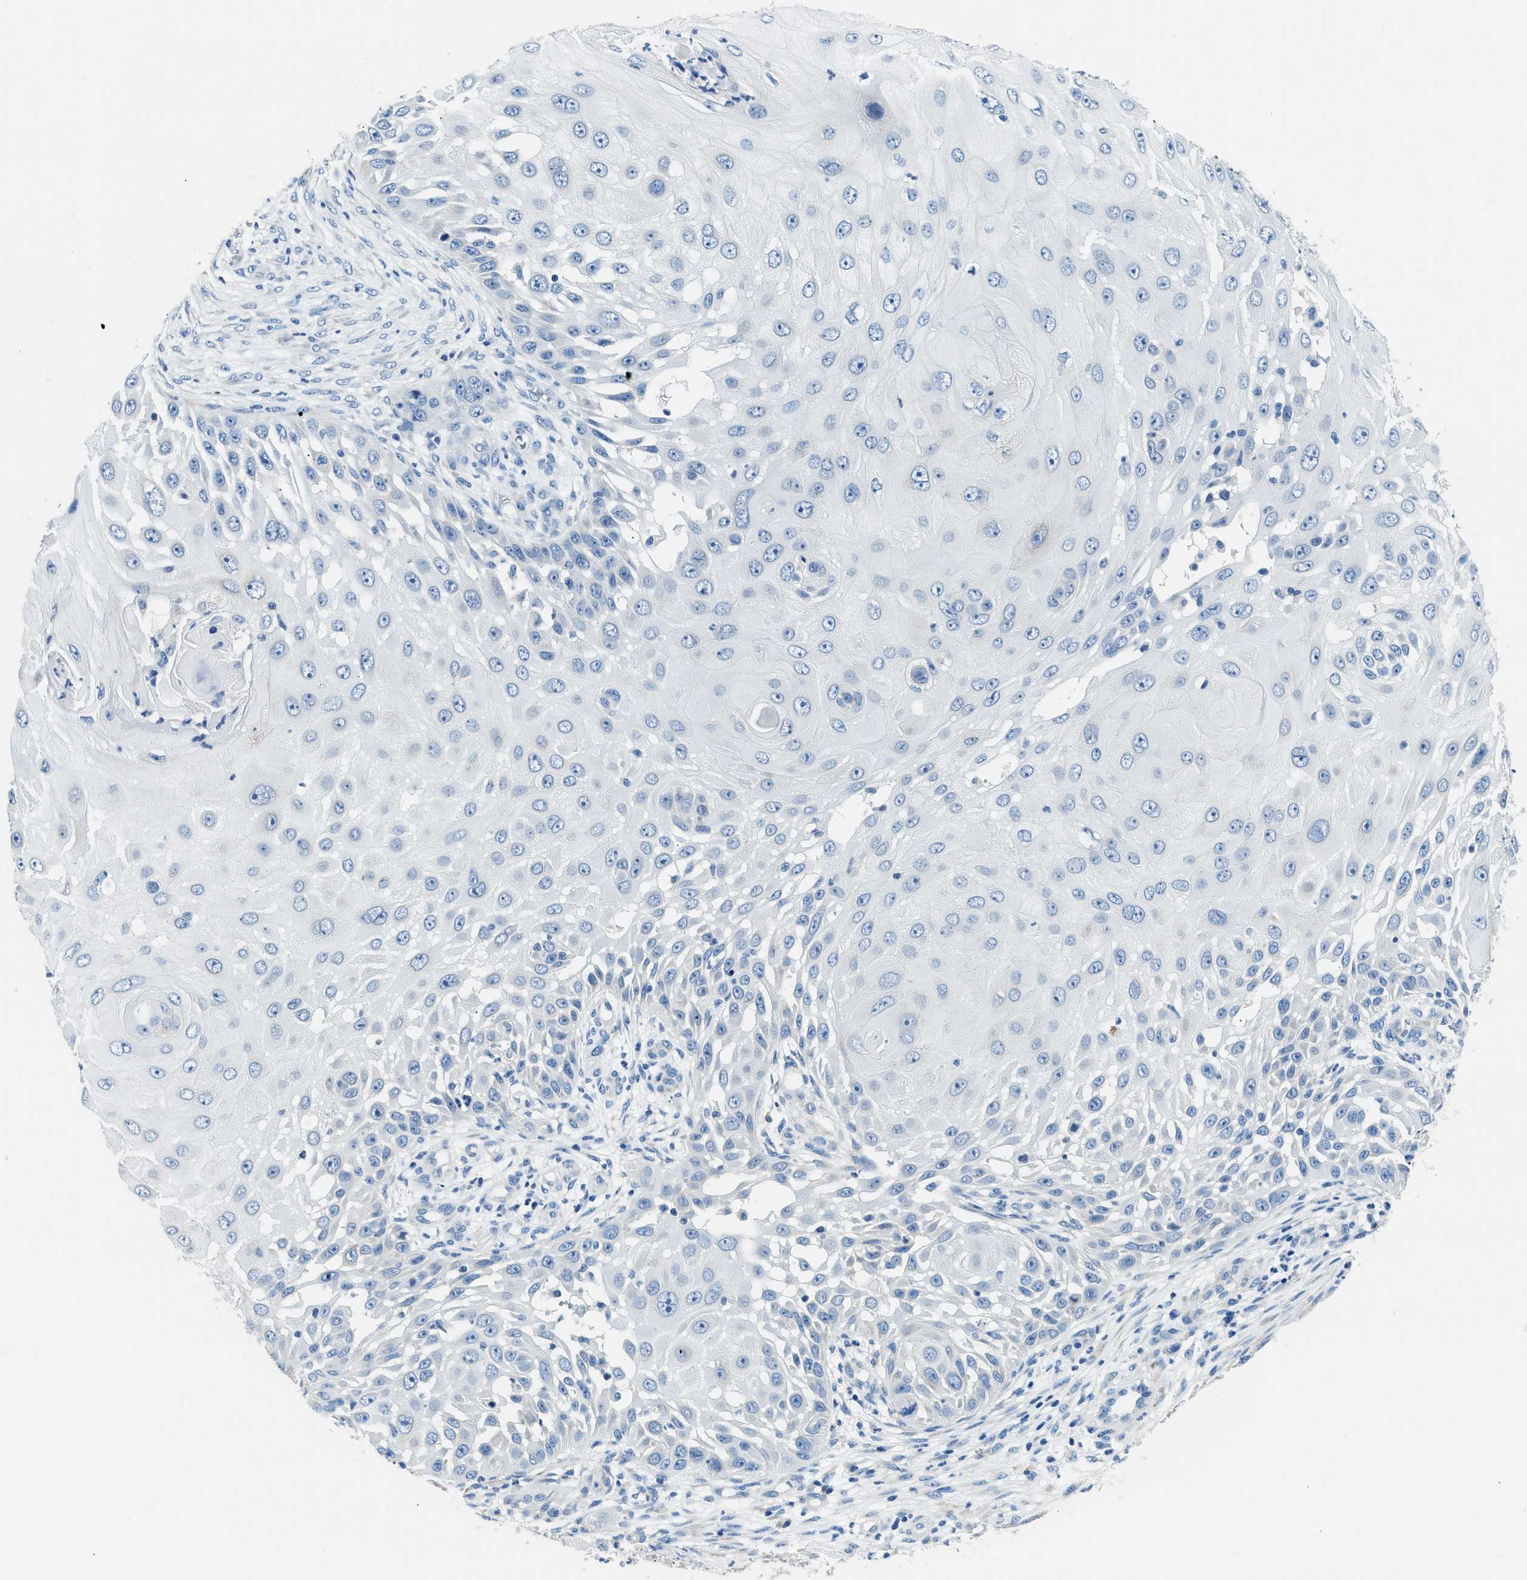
{"staining": {"intensity": "negative", "quantity": "none", "location": "none"}, "tissue": "skin cancer", "cell_type": "Tumor cells", "image_type": "cancer", "snomed": [{"axis": "morphology", "description": "Squamous cell carcinoma, NOS"}, {"axis": "topography", "description": "Skin"}], "caption": "The IHC image has no significant positivity in tumor cells of skin squamous cell carcinoma tissue.", "gene": "CLDN18", "patient": {"sex": "female", "age": 44}}